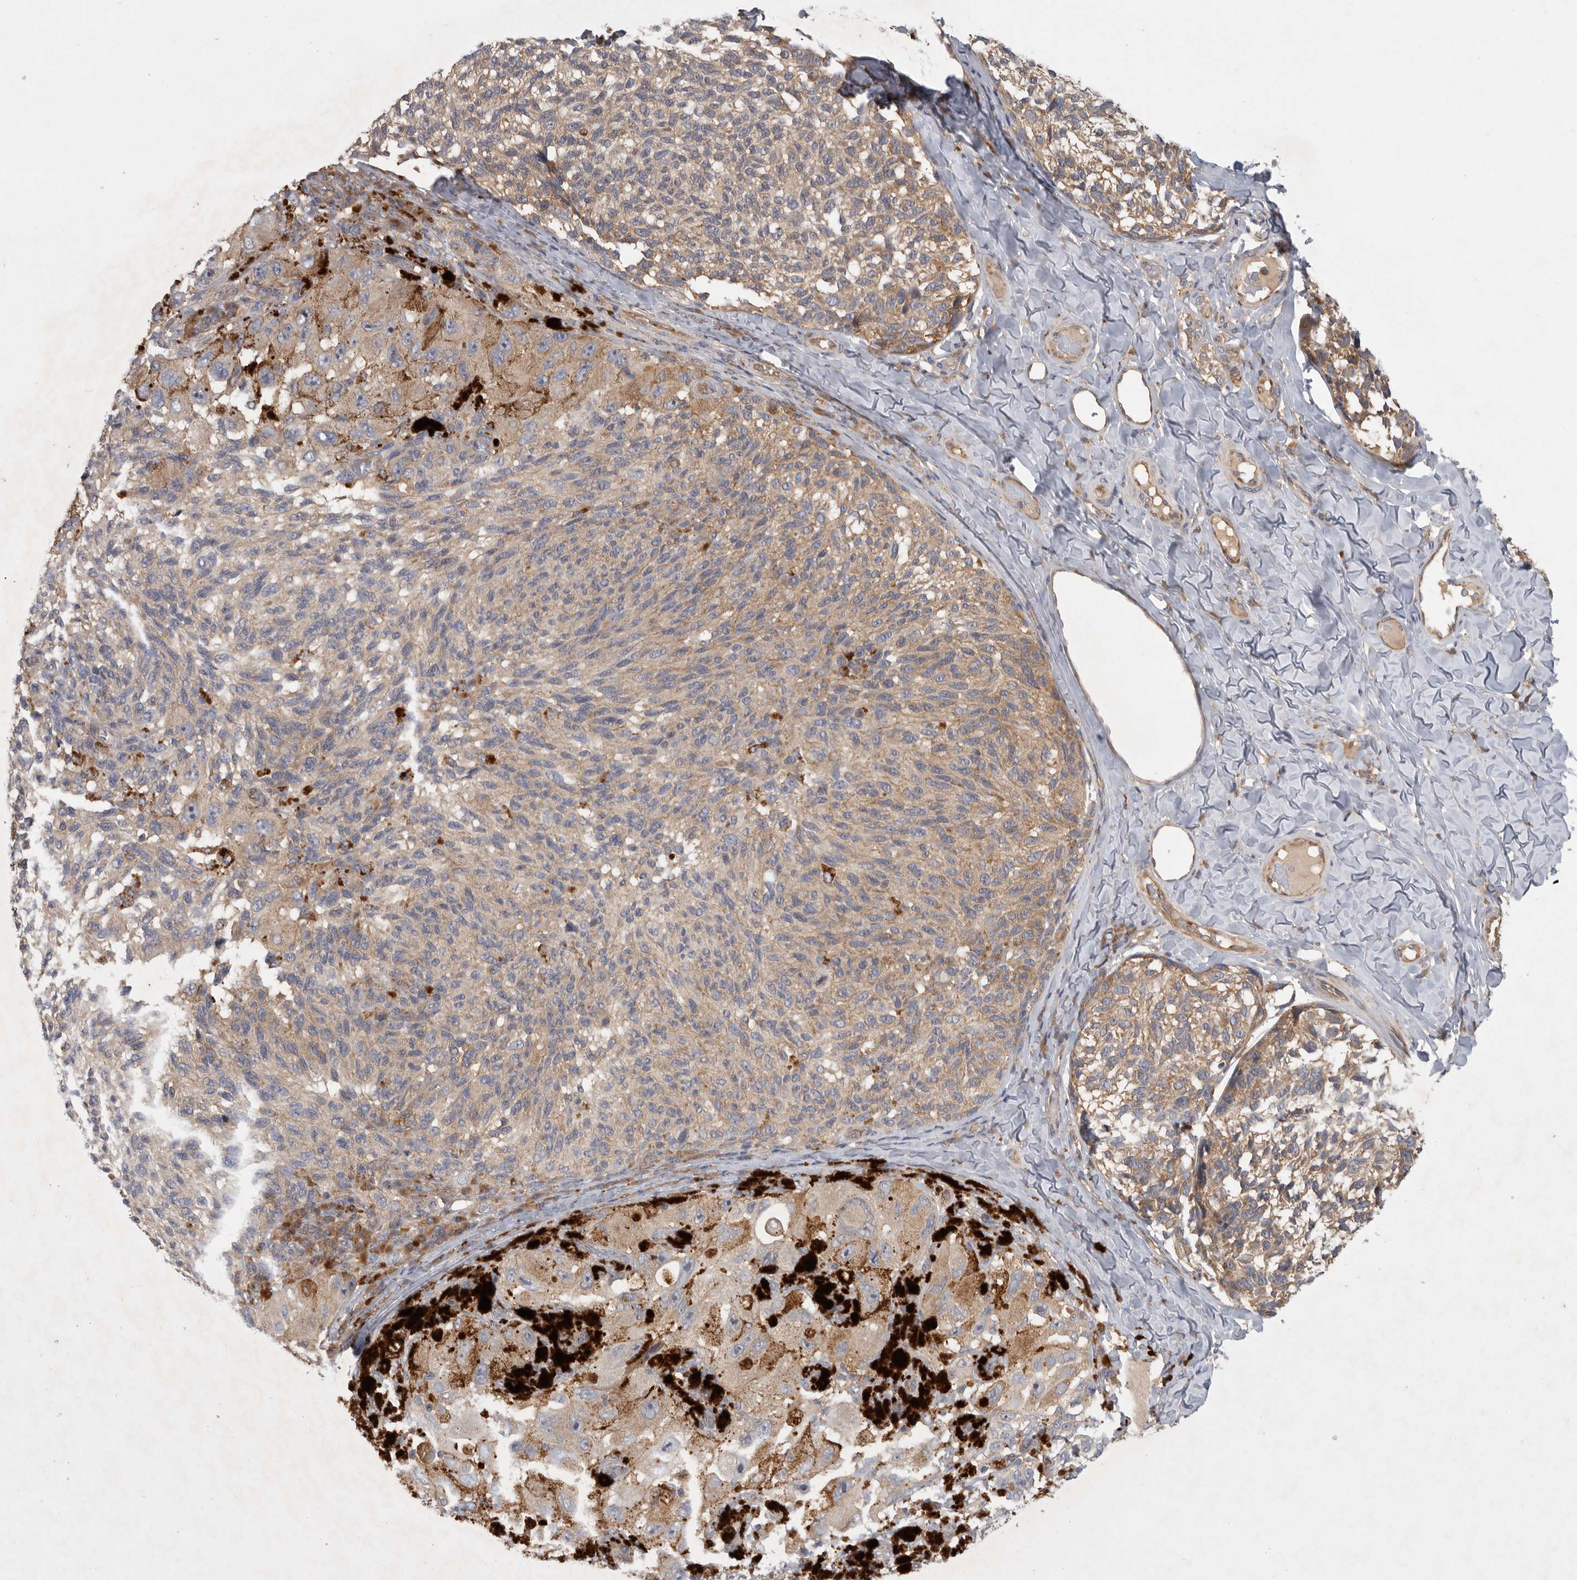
{"staining": {"intensity": "moderate", "quantity": ">75%", "location": "cytoplasmic/membranous"}, "tissue": "melanoma", "cell_type": "Tumor cells", "image_type": "cancer", "snomed": [{"axis": "morphology", "description": "Malignant melanoma, NOS"}, {"axis": "topography", "description": "Skin"}], "caption": "Tumor cells exhibit medium levels of moderate cytoplasmic/membranous staining in approximately >75% of cells in melanoma.", "gene": "C1orf109", "patient": {"sex": "female", "age": 73}}